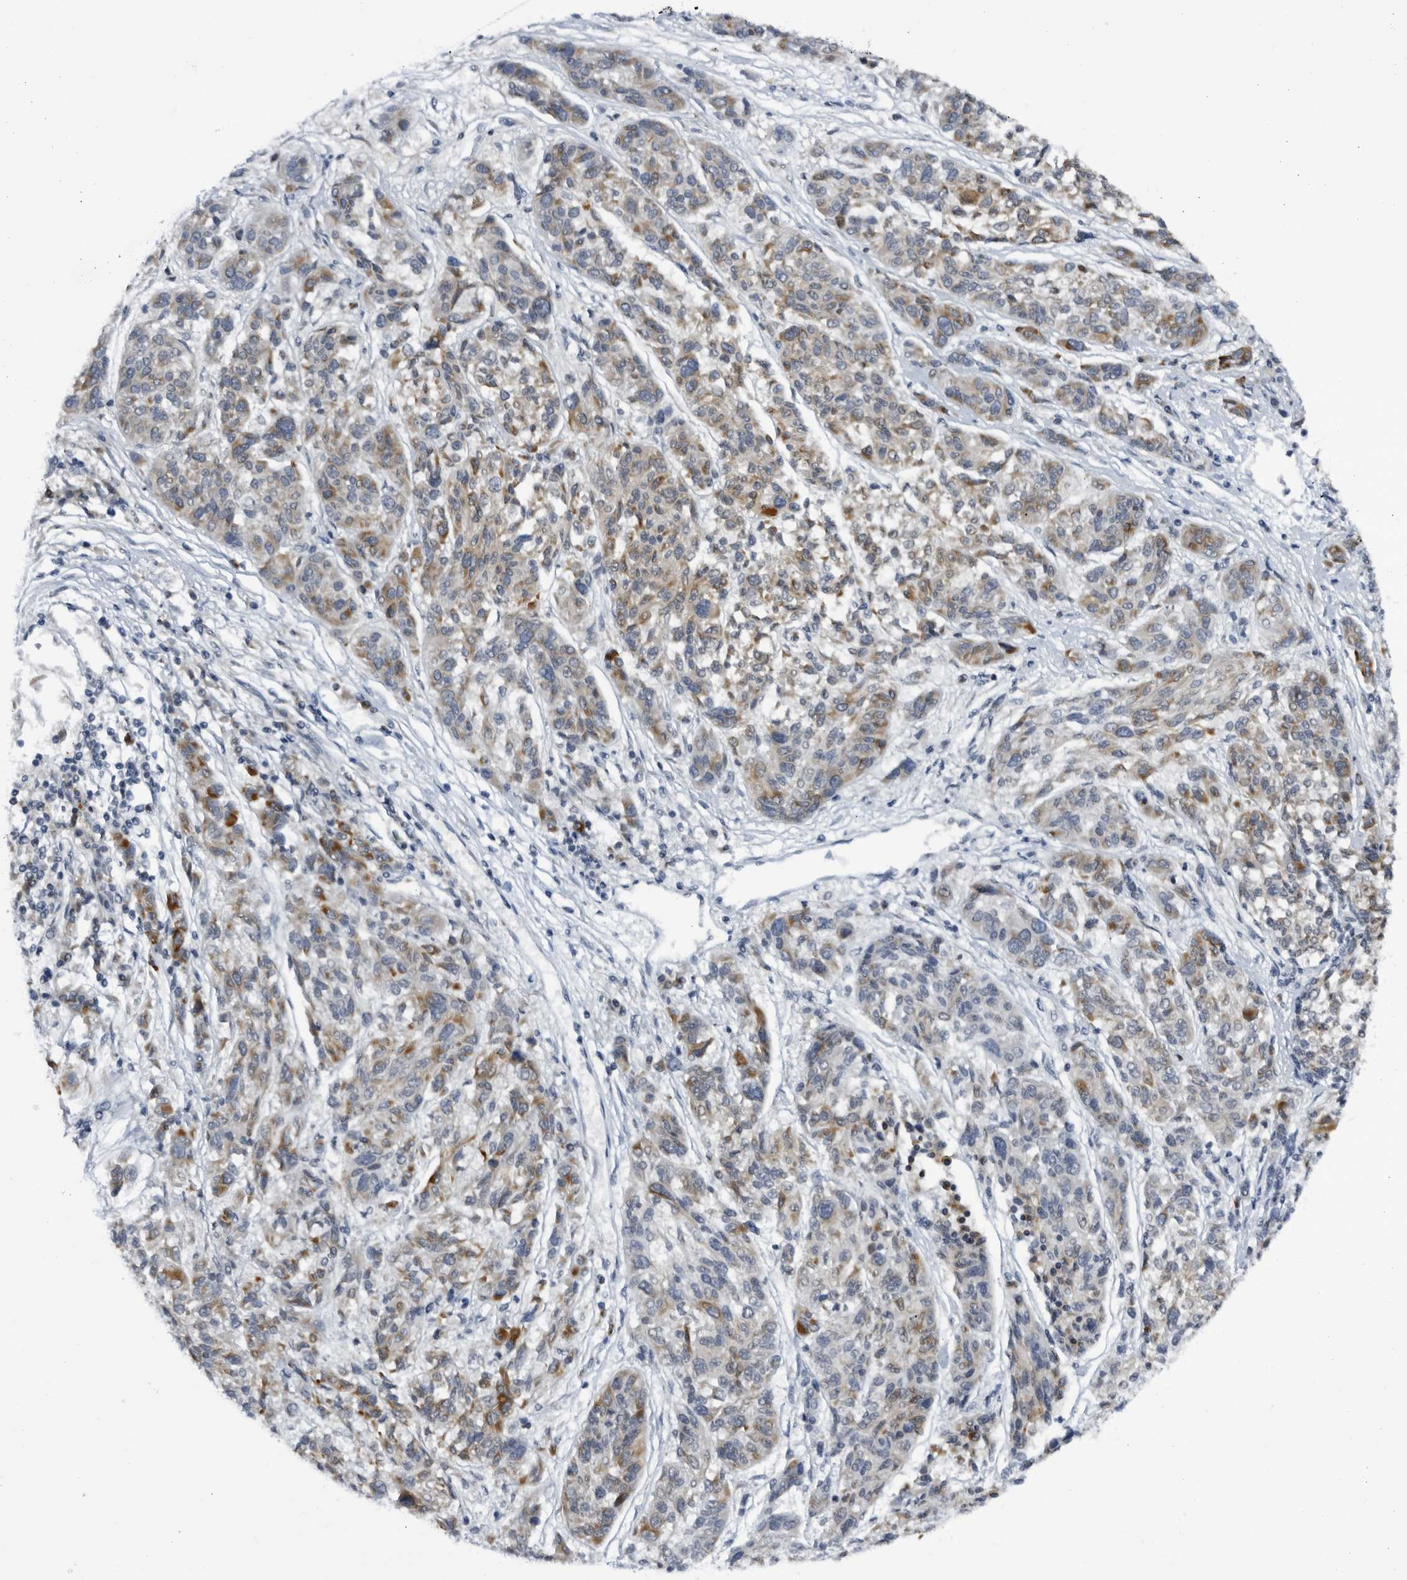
{"staining": {"intensity": "moderate", "quantity": "25%-75%", "location": "cytoplasmic/membranous"}, "tissue": "melanoma", "cell_type": "Tumor cells", "image_type": "cancer", "snomed": [{"axis": "morphology", "description": "Malignant melanoma, NOS"}, {"axis": "topography", "description": "Skin"}], "caption": "Immunohistochemistry photomicrograph of neoplastic tissue: malignant melanoma stained using immunohistochemistry shows medium levels of moderate protein expression localized specifically in the cytoplasmic/membranous of tumor cells, appearing as a cytoplasmic/membranous brown color.", "gene": "SLC25A22", "patient": {"sex": "male", "age": 53}}